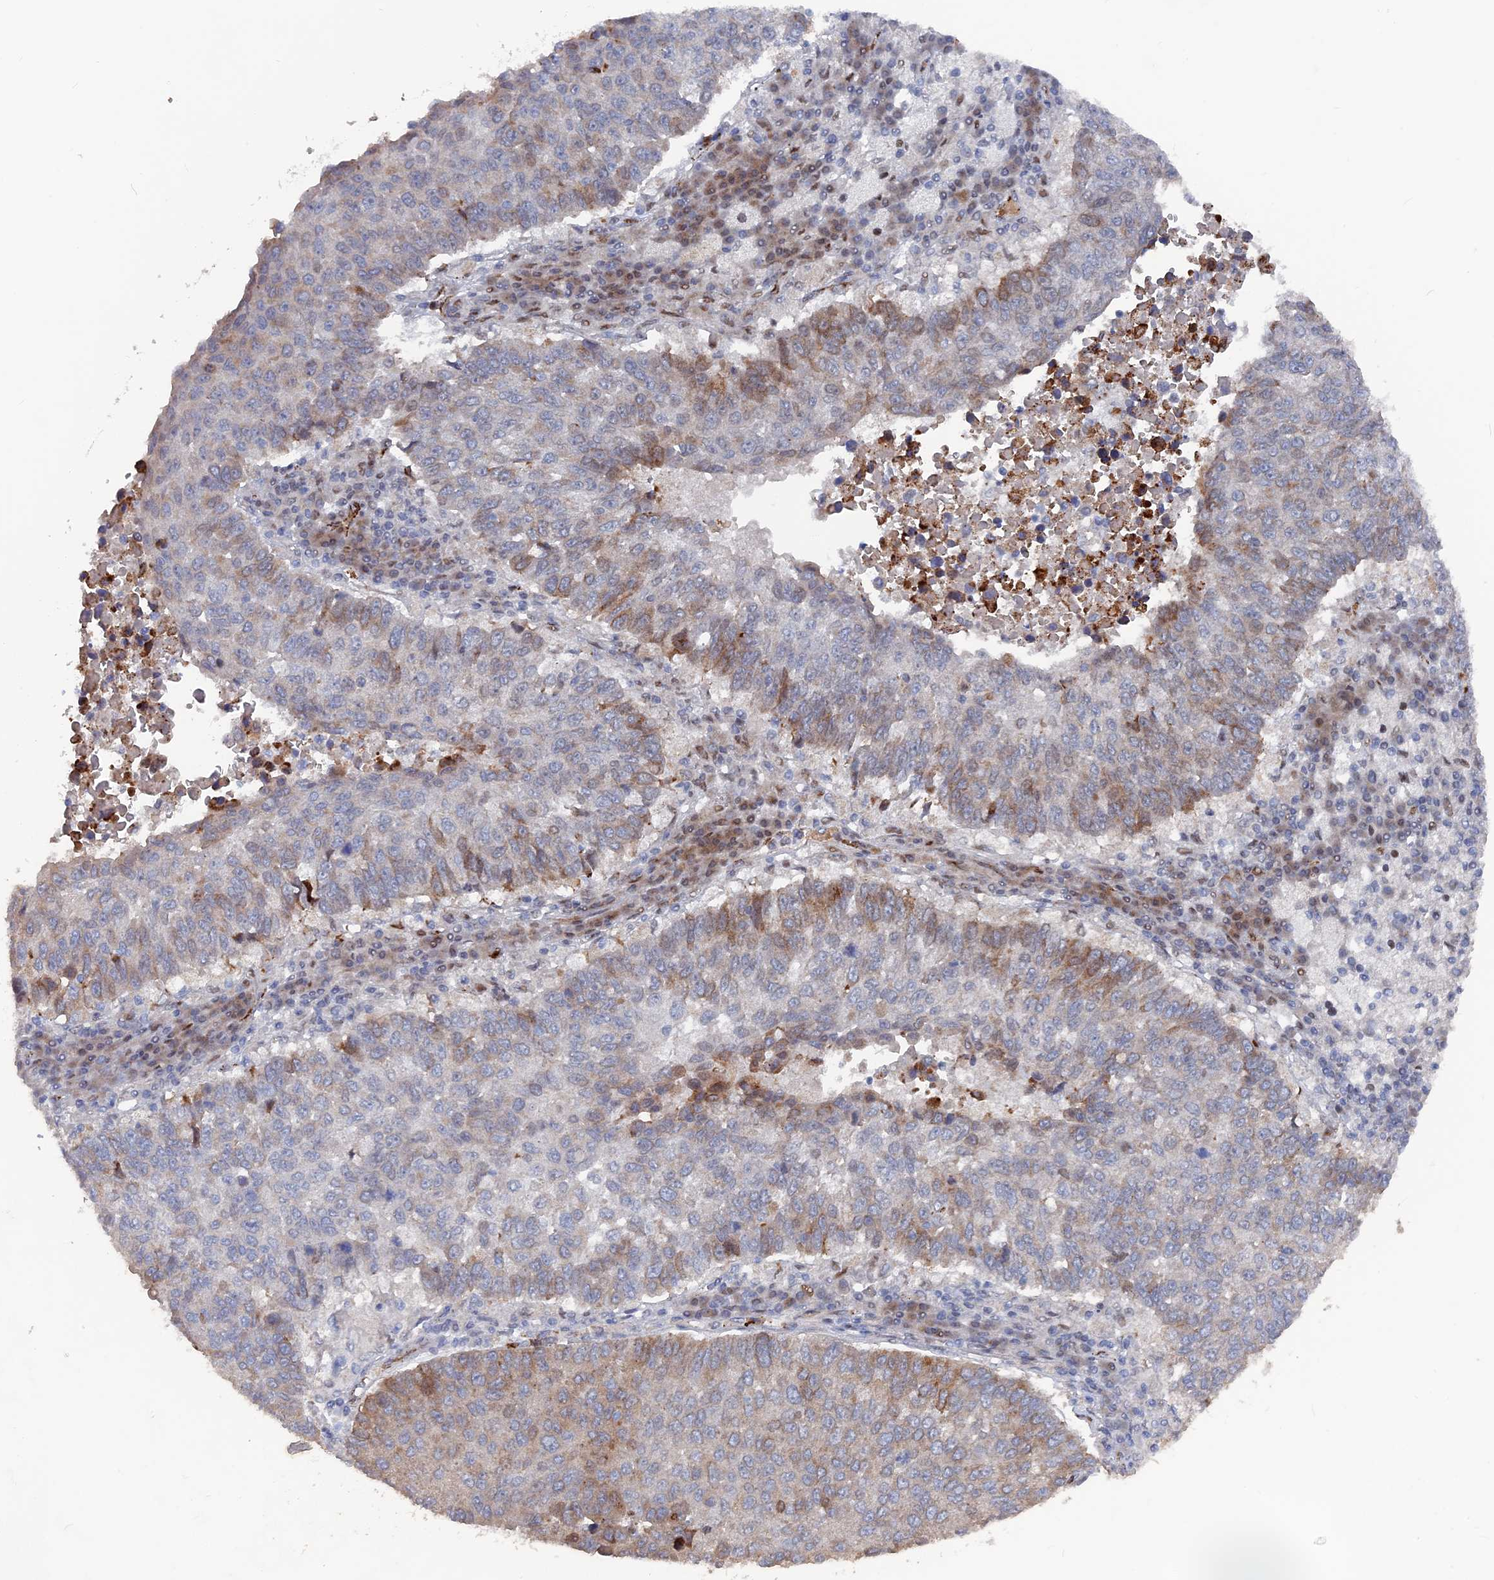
{"staining": {"intensity": "moderate", "quantity": "25%-75%", "location": "cytoplasmic/membranous"}, "tissue": "lung cancer", "cell_type": "Tumor cells", "image_type": "cancer", "snomed": [{"axis": "morphology", "description": "Squamous cell carcinoma, NOS"}, {"axis": "topography", "description": "Lung"}], "caption": "High-magnification brightfield microscopy of lung squamous cell carcinoma stained with DAB (brown) and counterstained with hematoxylin (blue). tumor cells exhibit moderate cytoplasmic/membranous expression is present in approximately25%-75% of cells.", "gene": "SH3D21", "patient": {"sex": "male", "age": 73}}